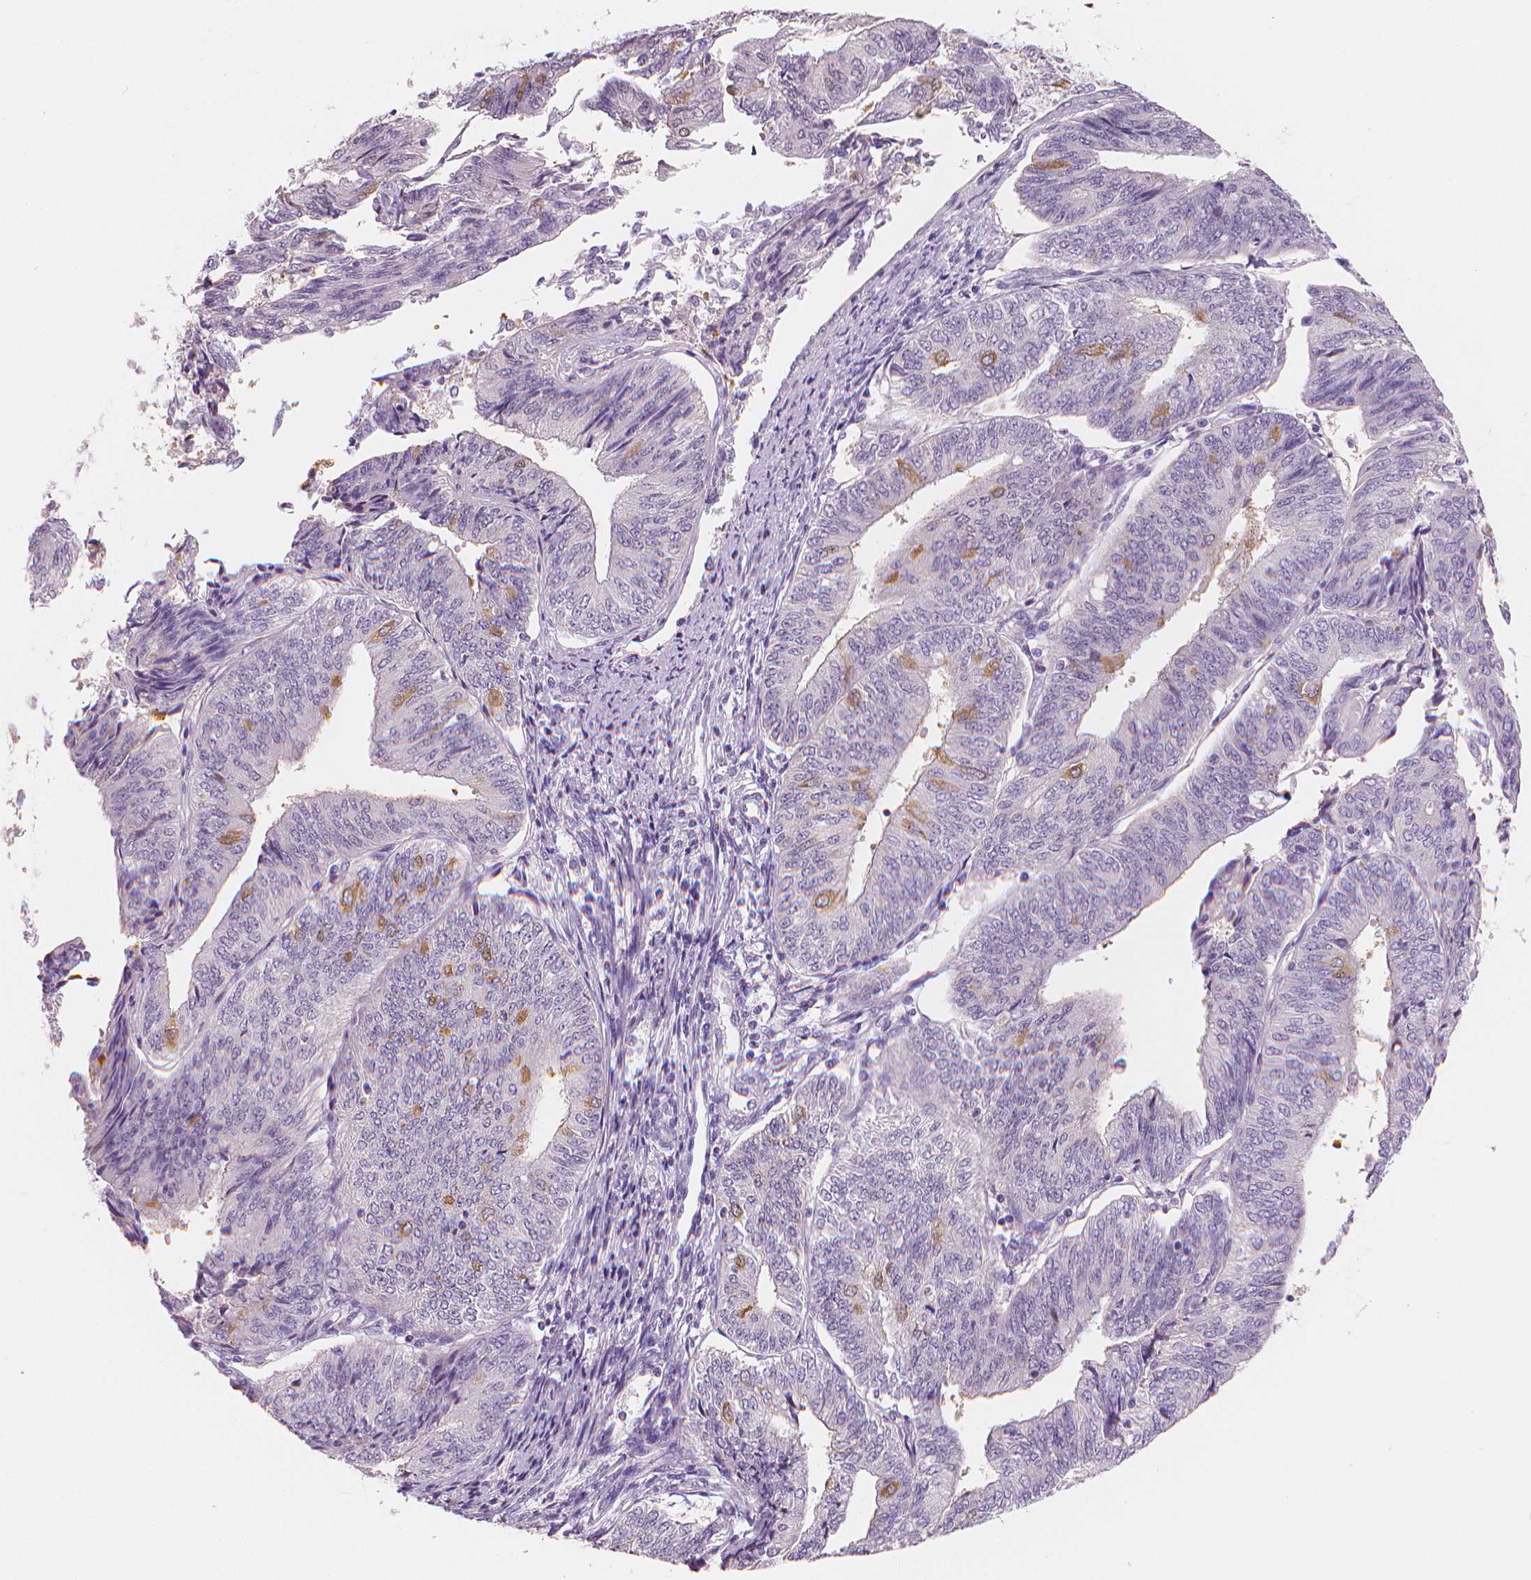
{"staining": {"intensity": "weak", "quantity": "<25%", "location": "cytoplasmic/membranous"}, "tissue": "endometrial cancer", "cell_type": "Tumor cells", "image_type": "cancer", "snomed": [{"axis": "morphology", "description": "Adenocarcinoma, NOS"}, {"axis": "topography", "description": "Endometrium"}], "caption": "Endometrial adenocarcinoma was stained to show a protein in brown. There is no significant expression in tumor cells. The staining is performed using DAB (3,3'-diaminobenzidine) brown chromogen with nuclei counter-stained in using hematoxylin.", "gene": "APOA4", "patient": {"sex": "female", "age": 58}}